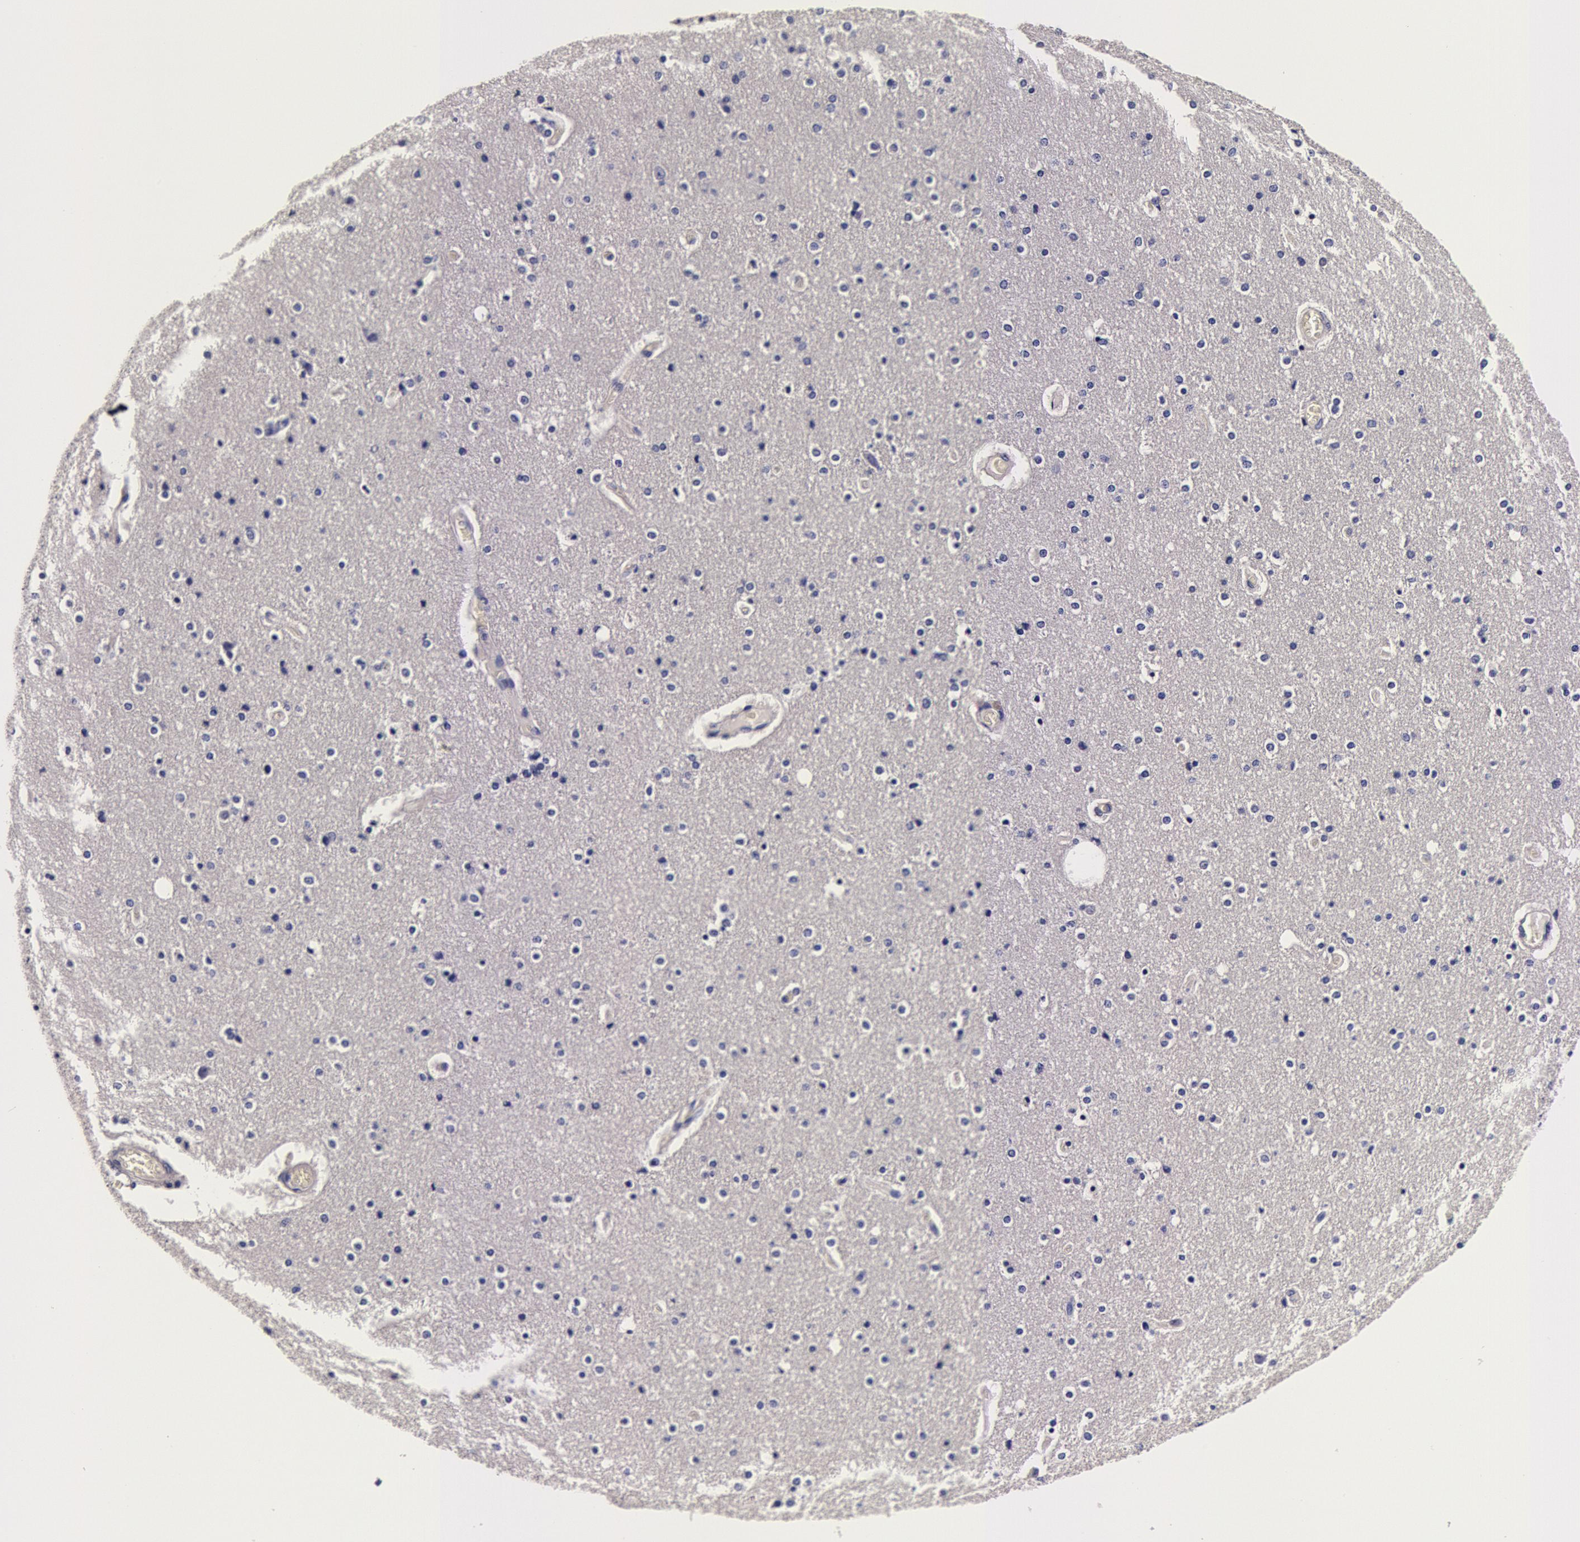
{"staining": {"intensity": "negative", "quantity": "none", "location": "none"}, "tissue": "cerebral cortex", "cell_type": "Endothelial cells", "image_type": "normal", "snomed": [{"axis": "morphology", "description": "Normal tissue, NOS"}, {"axis": "topography", "description": "Cerebral cortex"}], "caption": "Immunohistochemical staining of benign cerebral cortex displays no significant positivity in endothelial cells.", "gene": "CCDC22", "patient": {"sex": "female", "age": 54}}